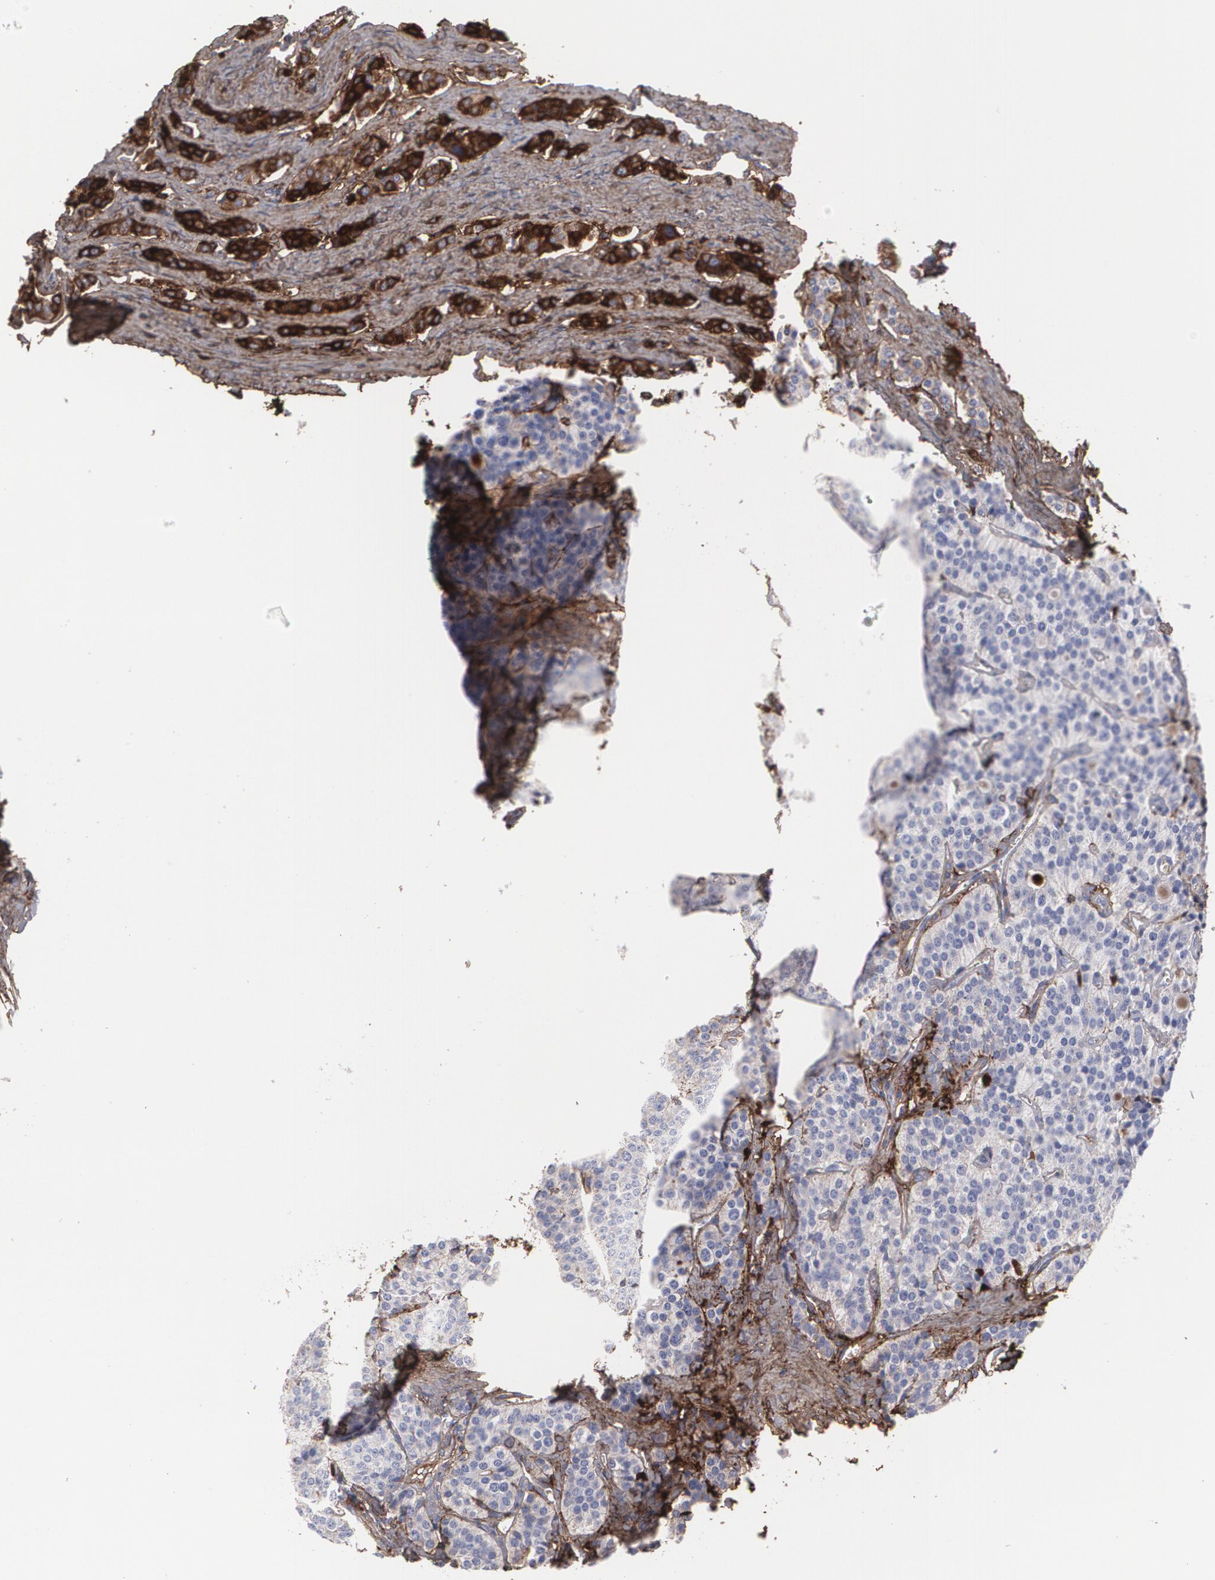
{"staining": {"intensity": "negative", "quantity": "none", "location": "none"}, "tissue": "carcinoid", "cell_type": "Tumor cells", "image_type": "cancer", "snomed": [{"axis": "morphology", "description": "Carcinoid, malignant, NOS"}, {"axis": "topography", "description": "Small intestine"}], "caption": "High power microscopy histopathology image of an immunohistochemistry image of carcinoid (malignant), revealing no significant staining in tumor cells.", "gene": "FBLN1", "patient": {"sex": "male", "age": 63}}